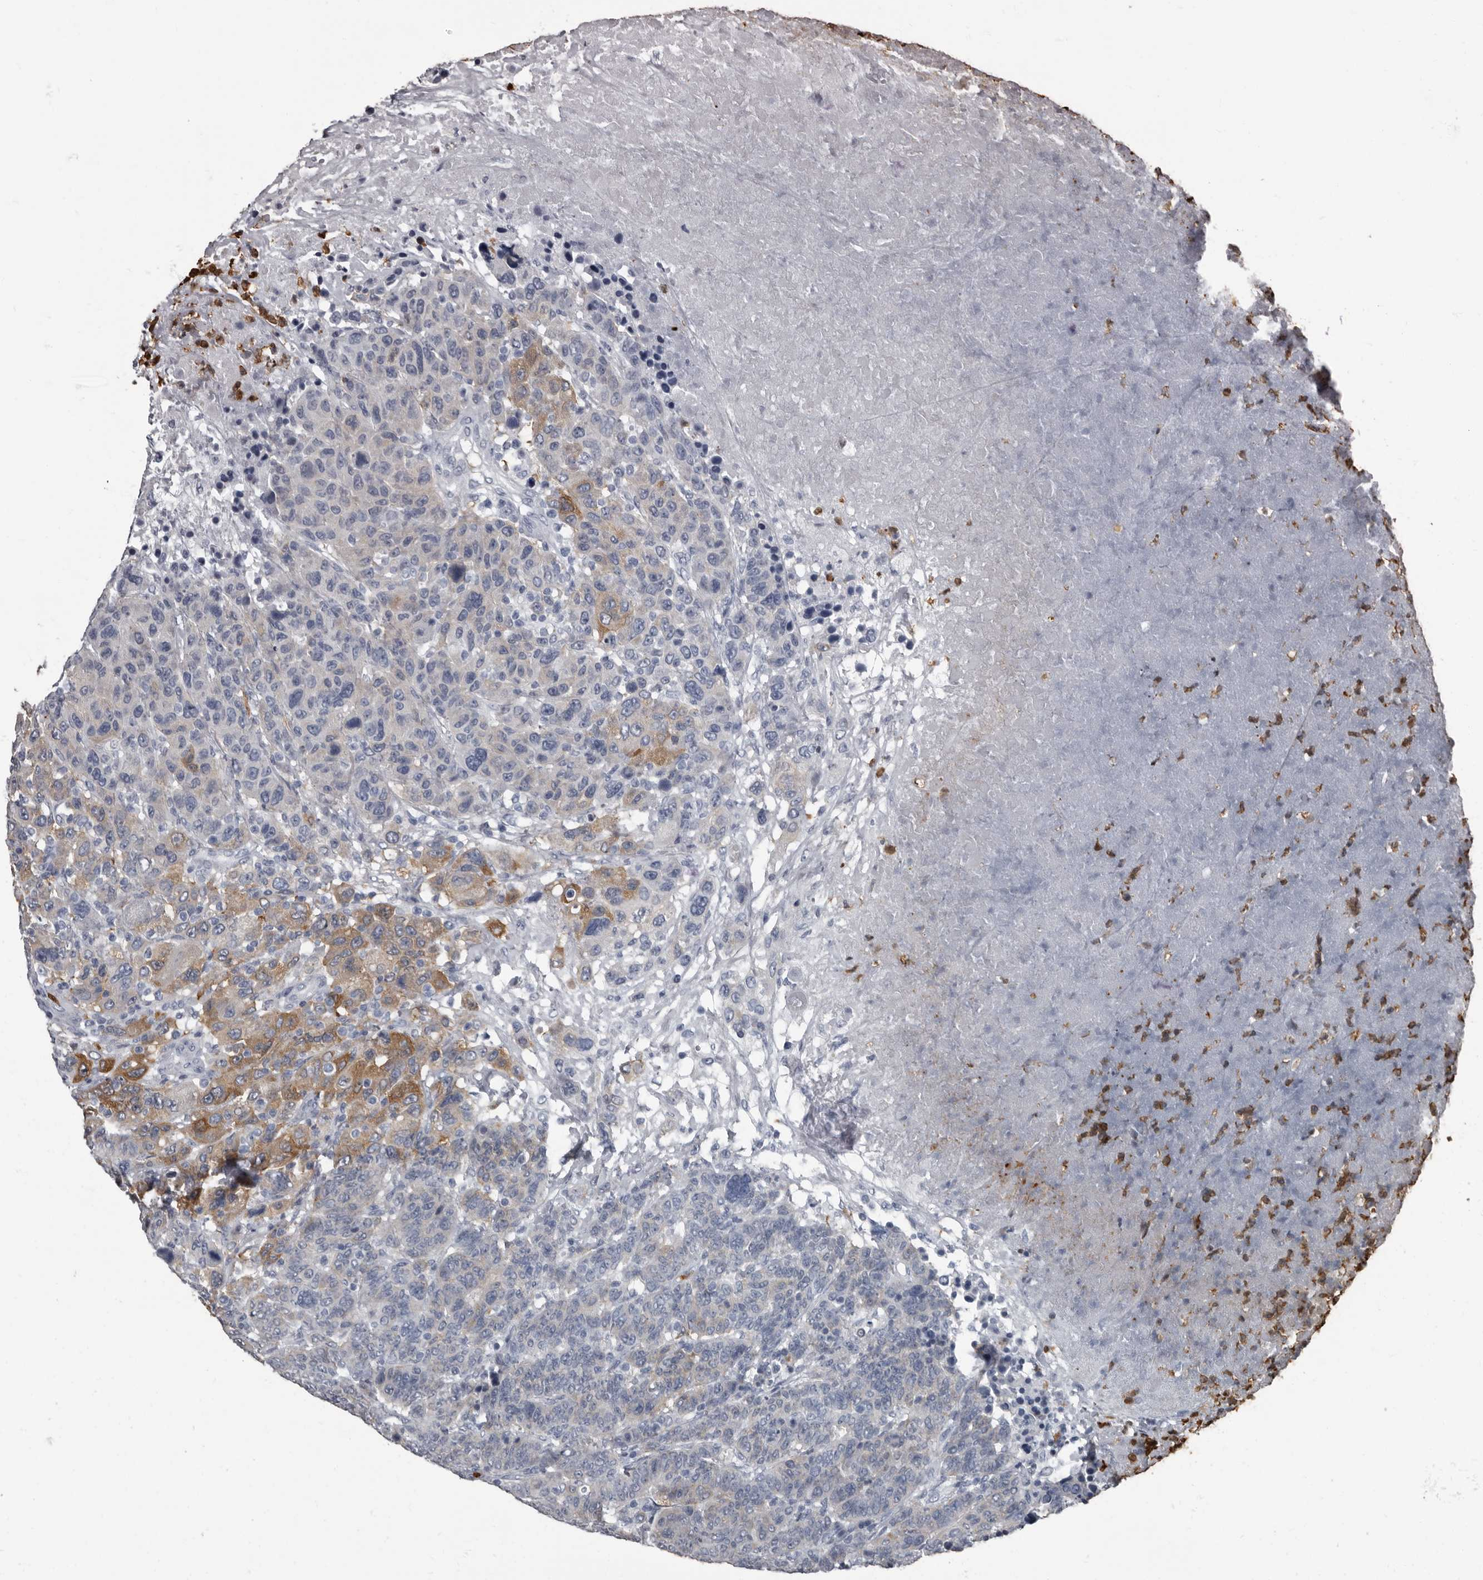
{"staining": {"intensity": "moderate", "quantity": "<25%", "location": "cytoplasmic/membranous"}, "tissue": "breast cancer", "cell_type": "Tumor cells", "image_type": "cancer", "snomed": [{"axis": "morphology", "description": "Duct carcinoma"}, {"axis": "topography", "description": "Breast"}], "caption": "Moderate cytoplasmic/membranous positivity is appreciated in about <25% of tumor cells in breast cancer.", "gene": "TPD52L1", "patient": {"sex": "female", "age": 37}}